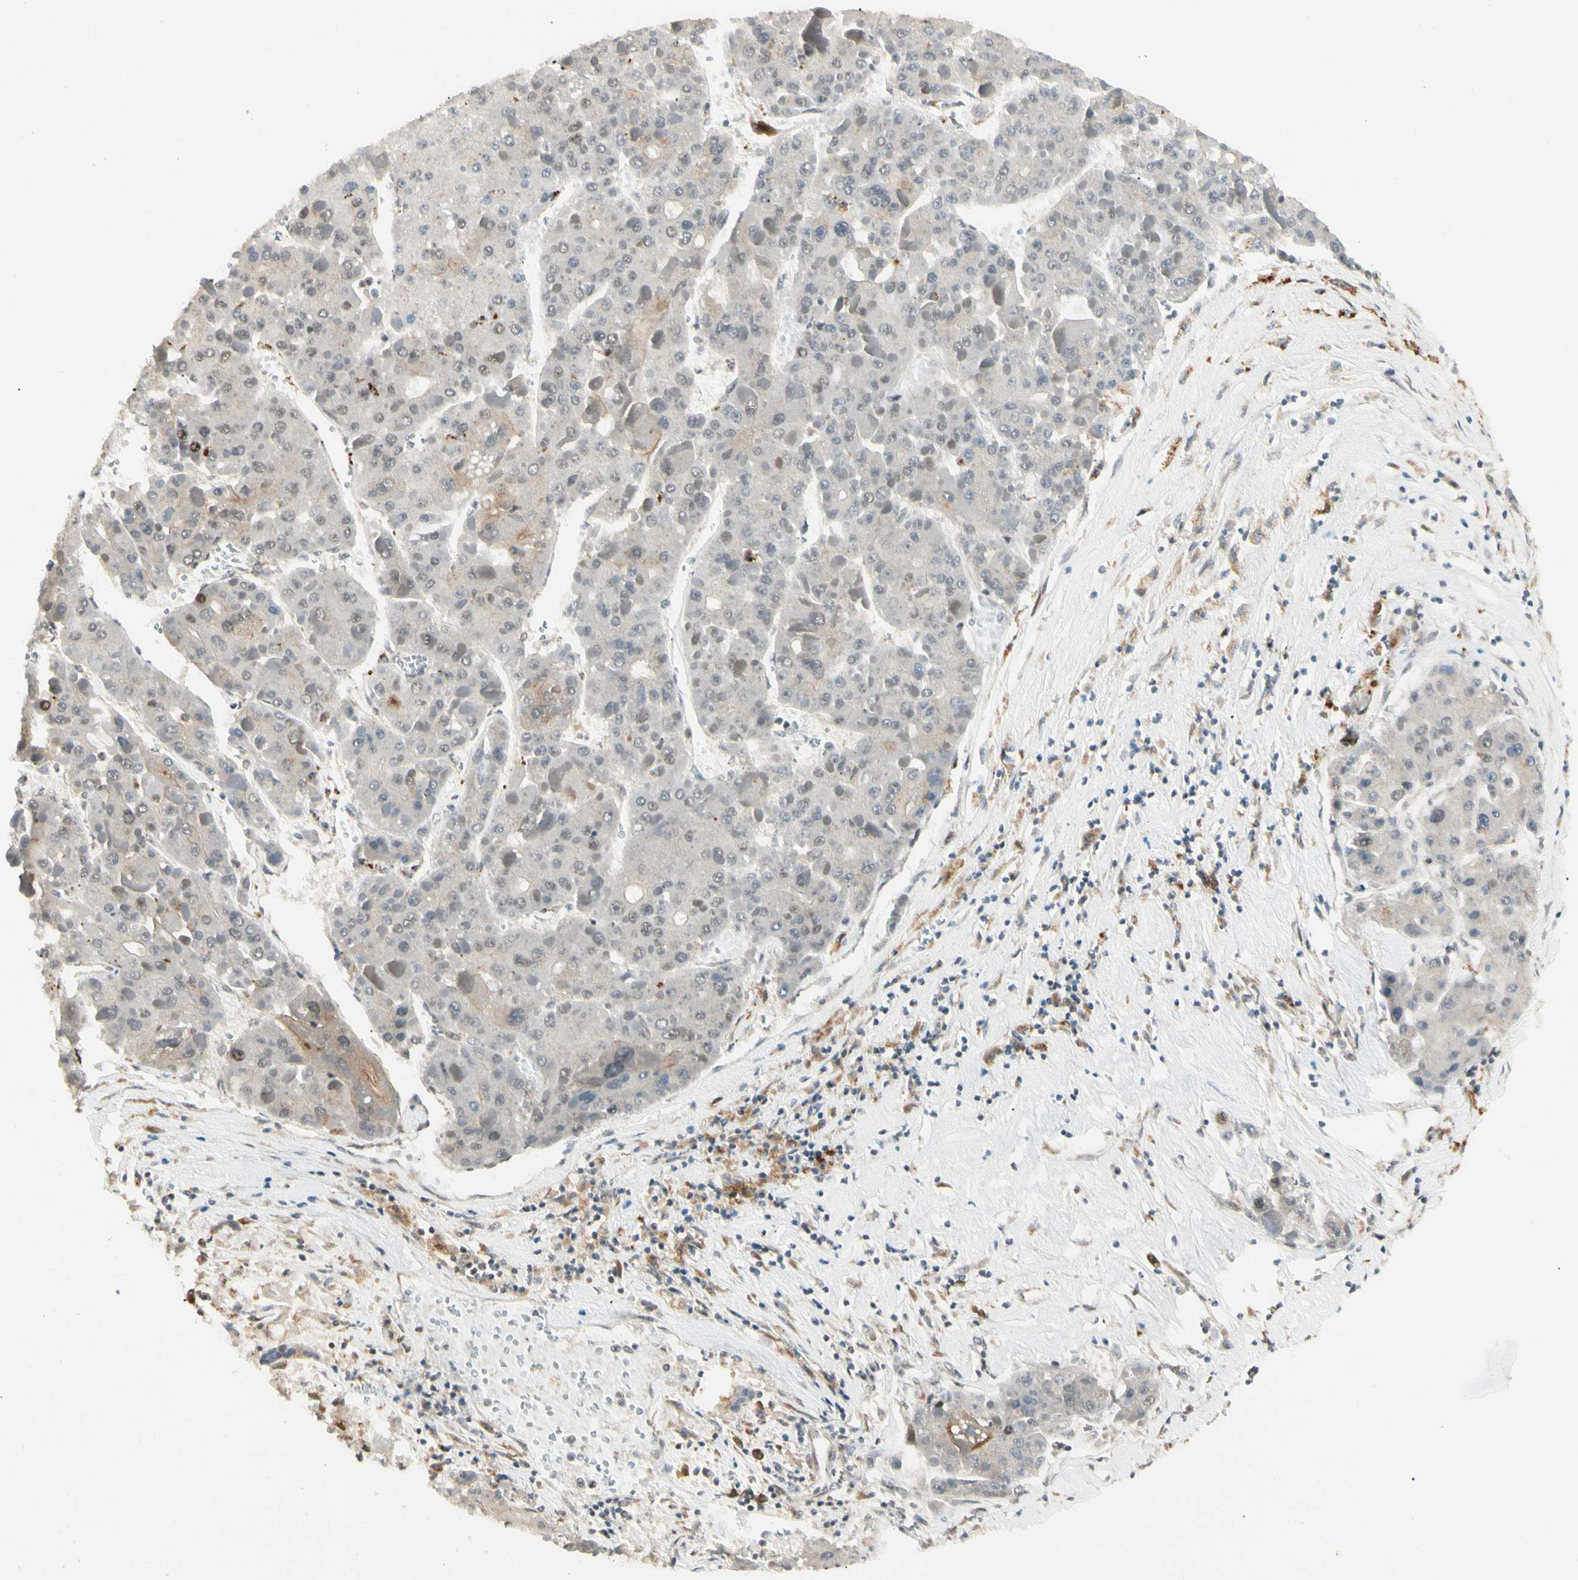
{"staining": {"intensity": "negative", "quantity": "none", "location": "none"}, "tissue": "liver cancer", "cell_type": "Tumor cells", "image_type": "cancer", "snomed": [{"axis": "morphology", "description": "Carcinoma, Hepatocellular, NOS"}, {"axis": "topography", "description": "Liver"}], "caption": "Immunohistochemistry histopathology image of liver hepatocellular carcinoma stained for a protein (brown), which reveals no expression in tumor cells. (DAB (3,3'-diaminobenzidine) IHC with hematoxylin counter stain).", "gene": "FNDC3B", "patient": {"sex": "female", "age": 73}}